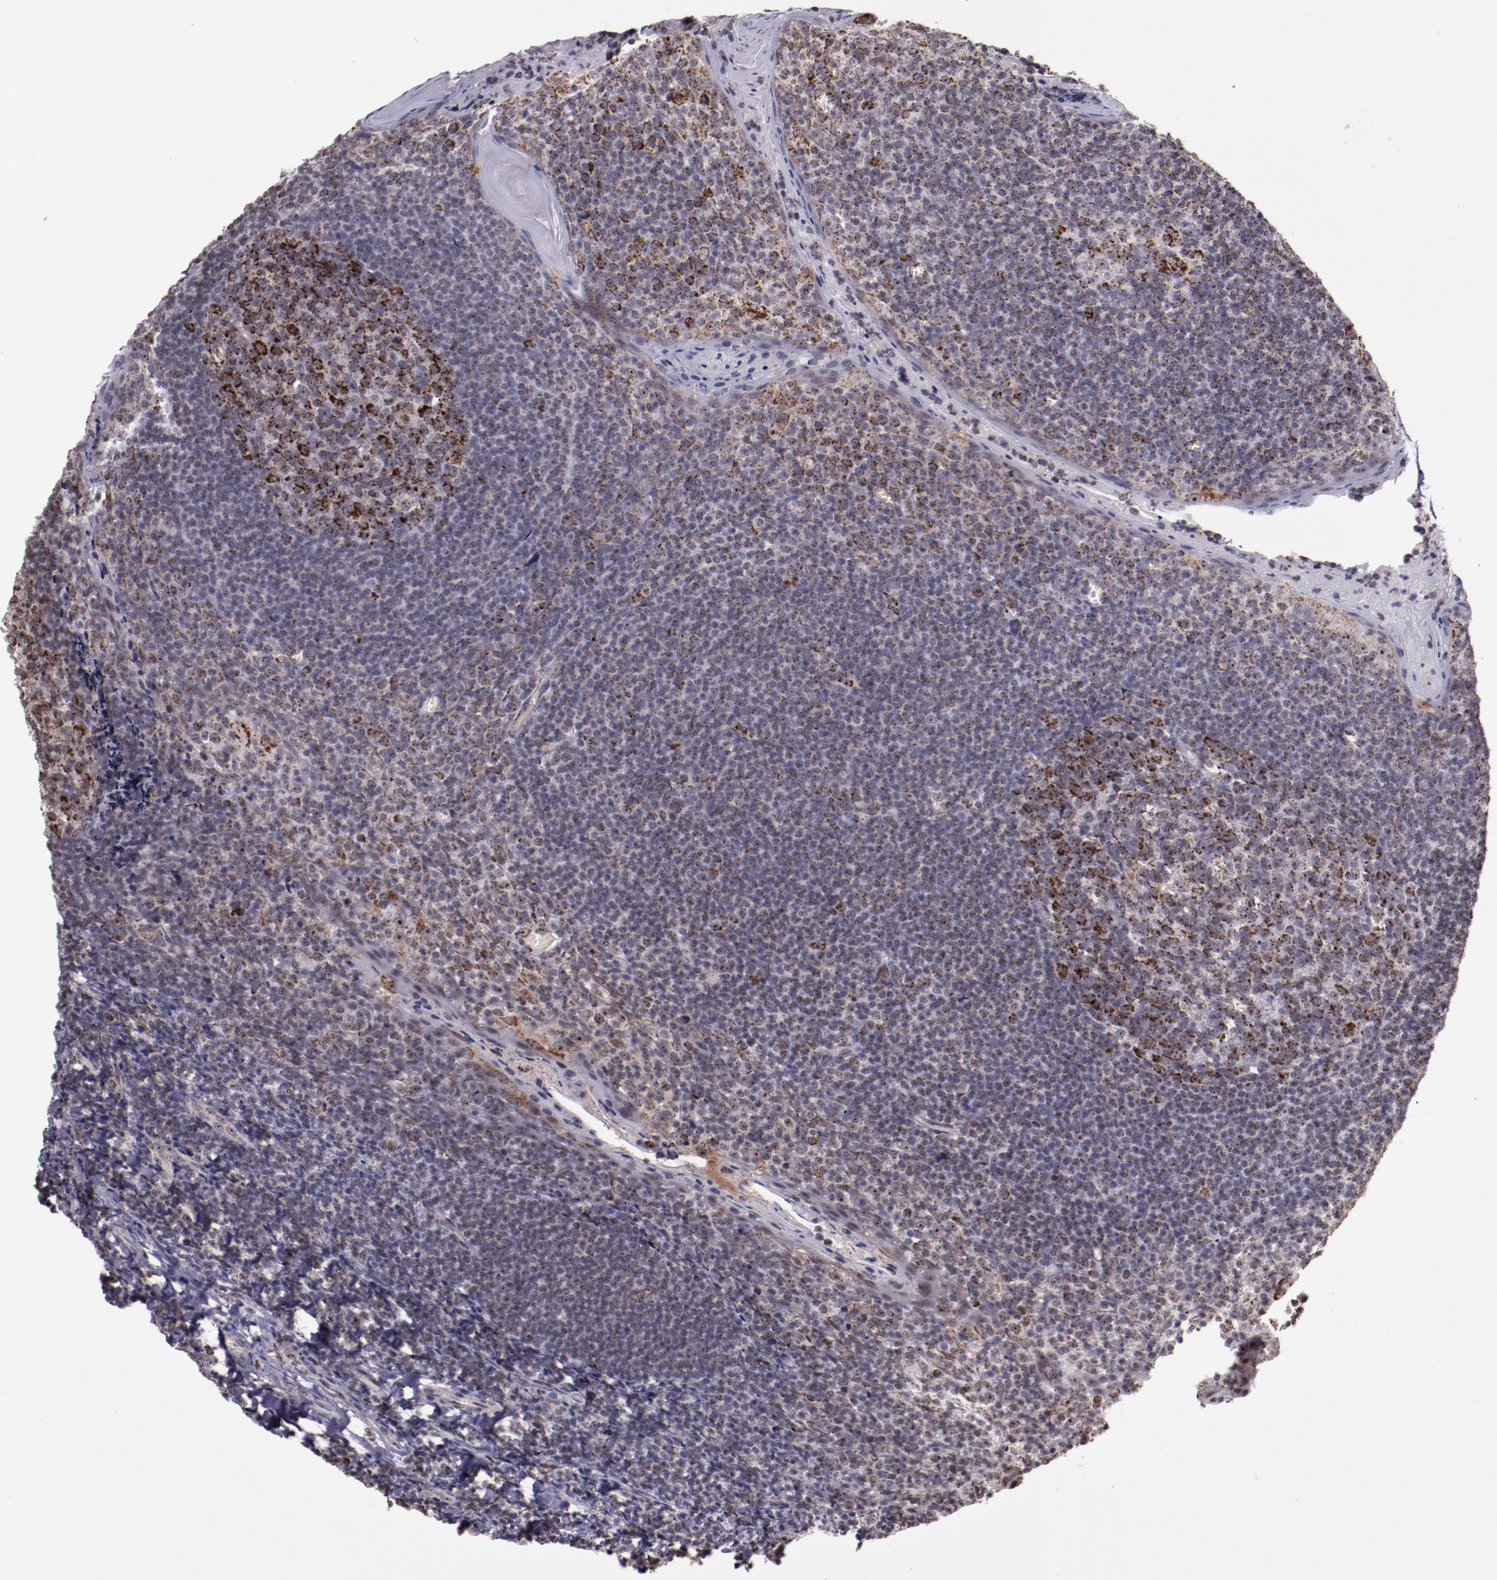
{"staining": {"intensity": "strong", "quantity": ">75%", "location": "cytoplasmic/membranous"}, "tissue": "tonsil", "cell_type": "Germinal center cells", "image_type": "normal", "snomed": [{"axis": "morphology", "description": "Normal tissue, NOS"}, {"axis": "topography", "description": "Tonsil"}], "caption": "This is an image of IHC staining of normal tonsil, which shows strong expression in the cytoplasmic/membranous of germinal center cells.", "gene": "LONP1", "patient": {"sex": "male", "age": 31}}